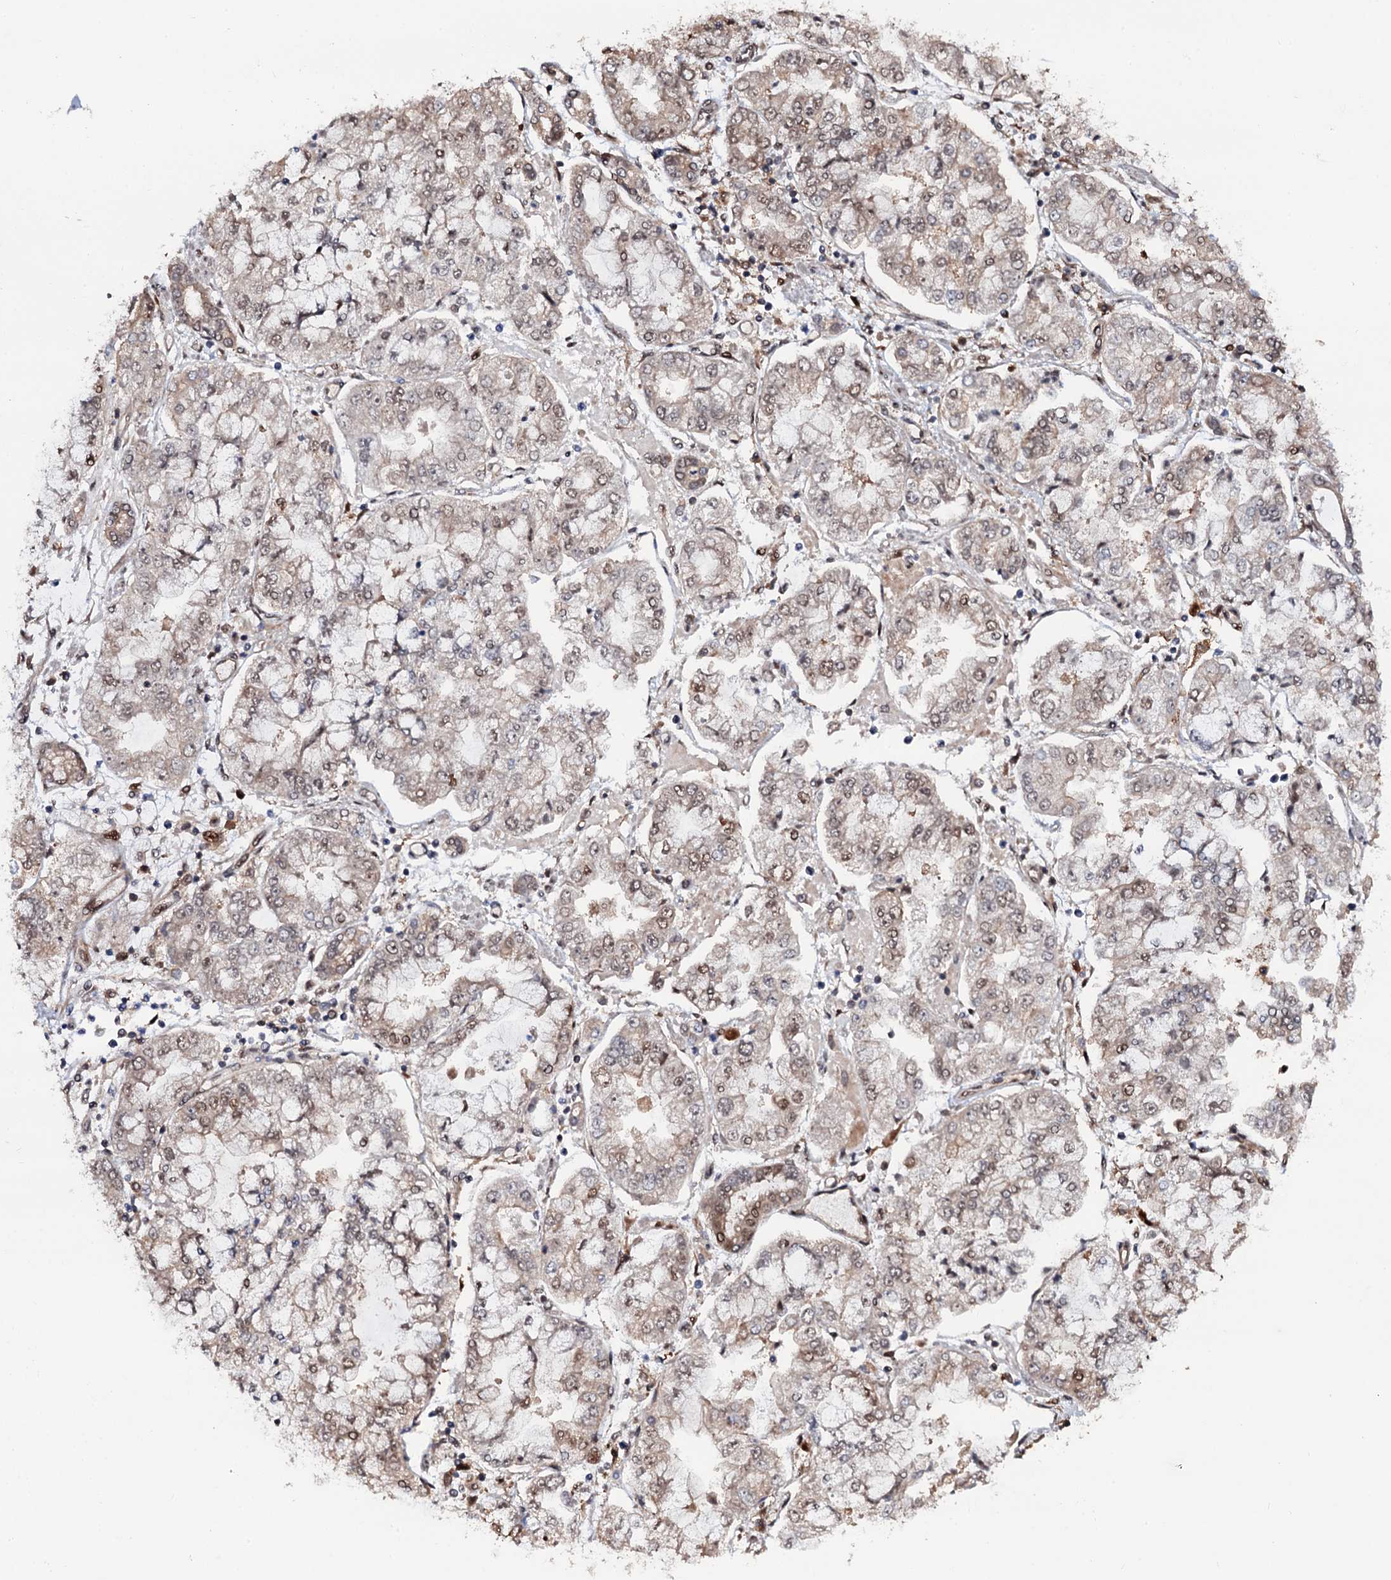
{"staining": {"intensity": "weak", "quantity": "25%-75%", "location": "cytoplasmic/membranous,nuclear"}, "tissue": "stomach cancer", "cell_type": "Tumor cells", "image_type": "cancer", "snomed": [{"axis": "morphology", "description": "Adenocarcinoma, NOS"}, {"axis": "topography", "description": "Stomach"}], "caption": "This is an image of IHC staining of stomach cancer (adenocarcinoma), which shows weak staining in the cytoplasmic/membranous and nuclear of tumor cells.", "gene": "CDC23", "patient": {"sex": "male", "age": 76}}